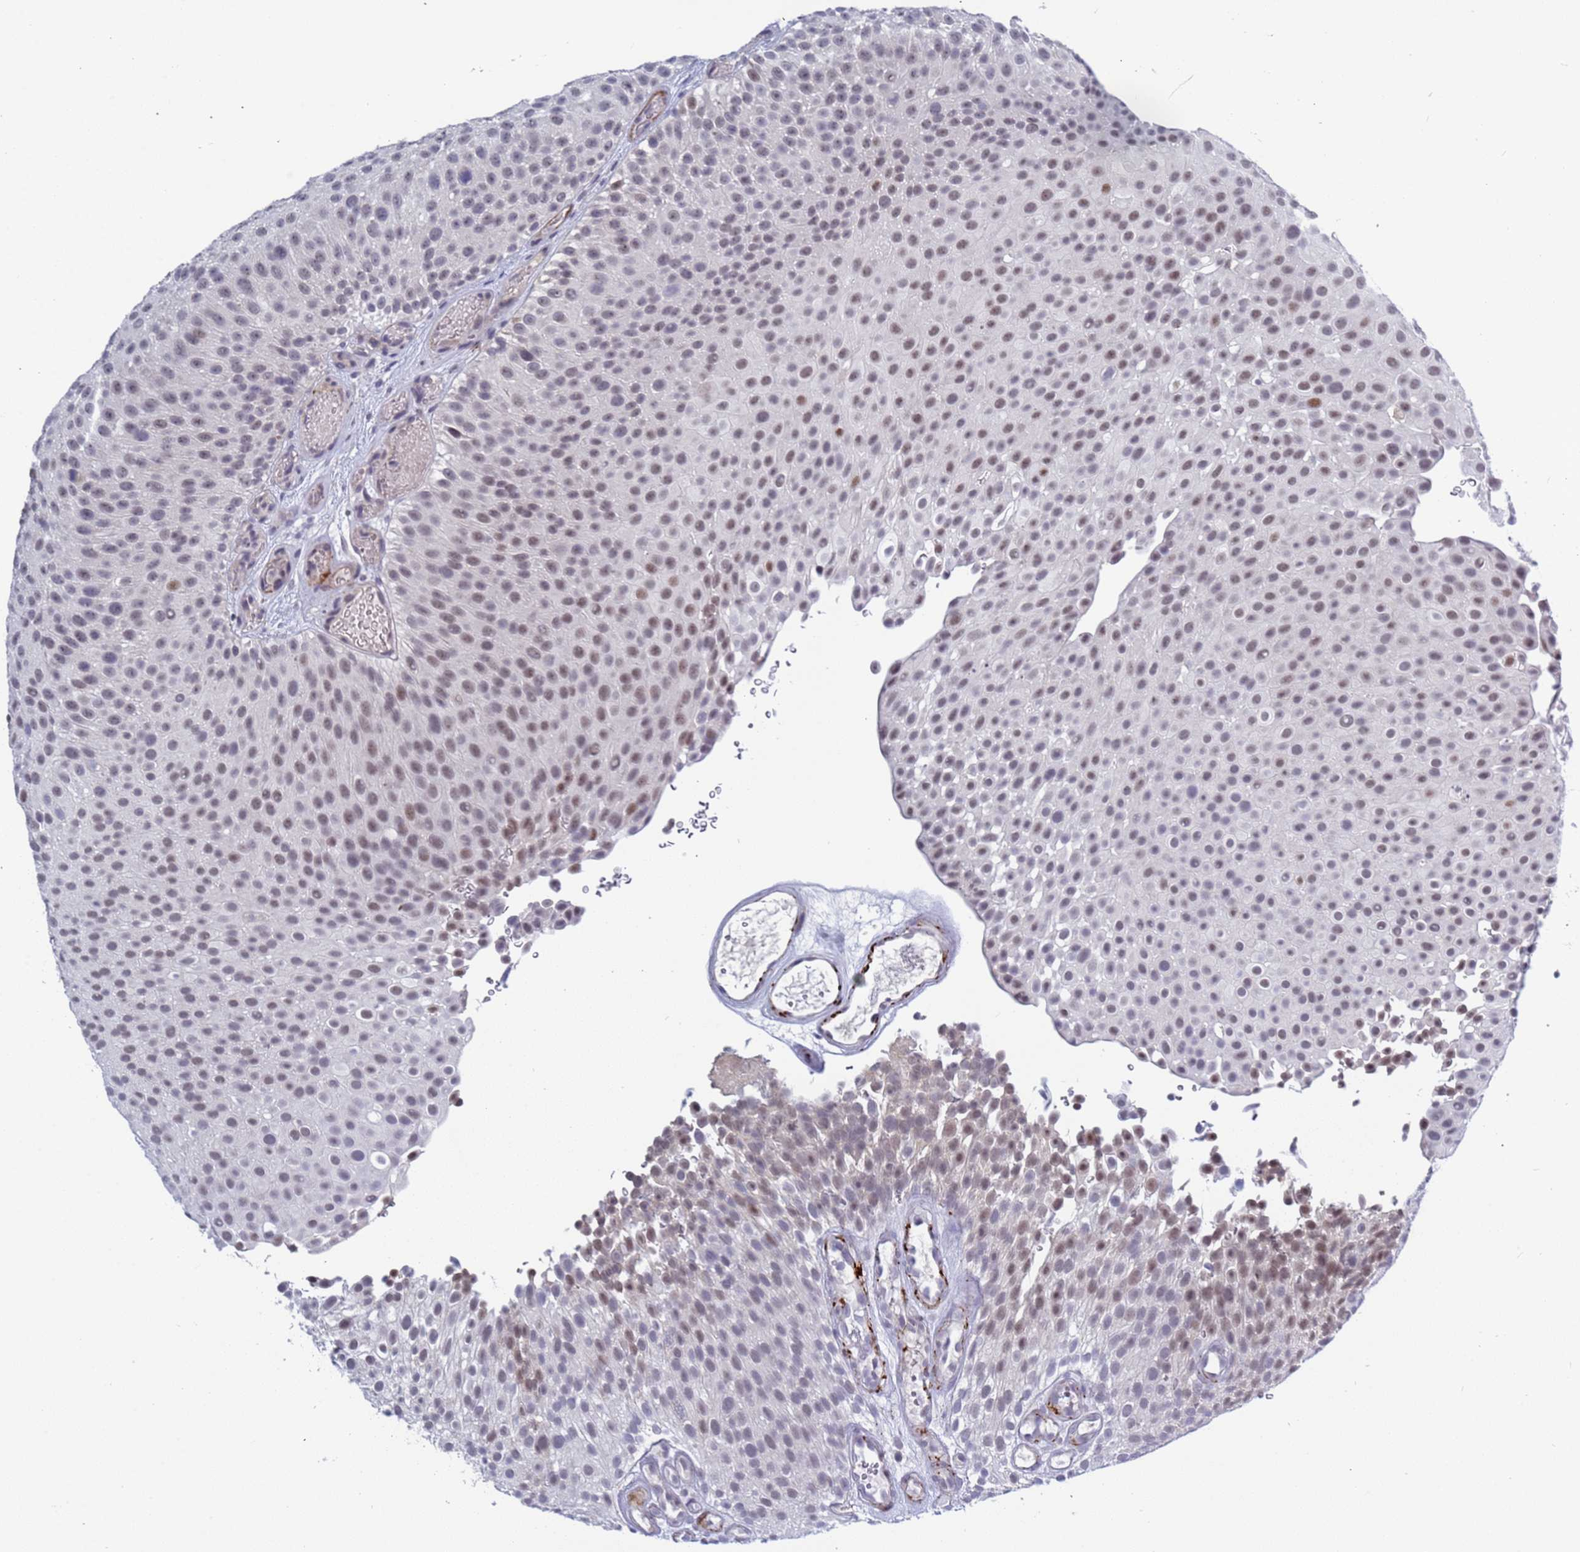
{"staining": {"intensity": "weak", "quantity": ">75%", "location": "nuclear"}, "tissue": "urothelial cancer", "cell_type": "Tumor cells", "image_type": "cancer", "snomed": [{"axis": "morphology", "description": "Urothelial carcinoma, Low grade"}, {"axis": "topography", "description": "Urinary bladder"}], "caption": "About >75% of tumor cells in human low-grade urothelial carcinoma exhibit weak nuclear protein expression as visualized by brown immunohistochemical staining.", "gene": "CXorf65", "patient": {"sex": "male", "age": 78}}